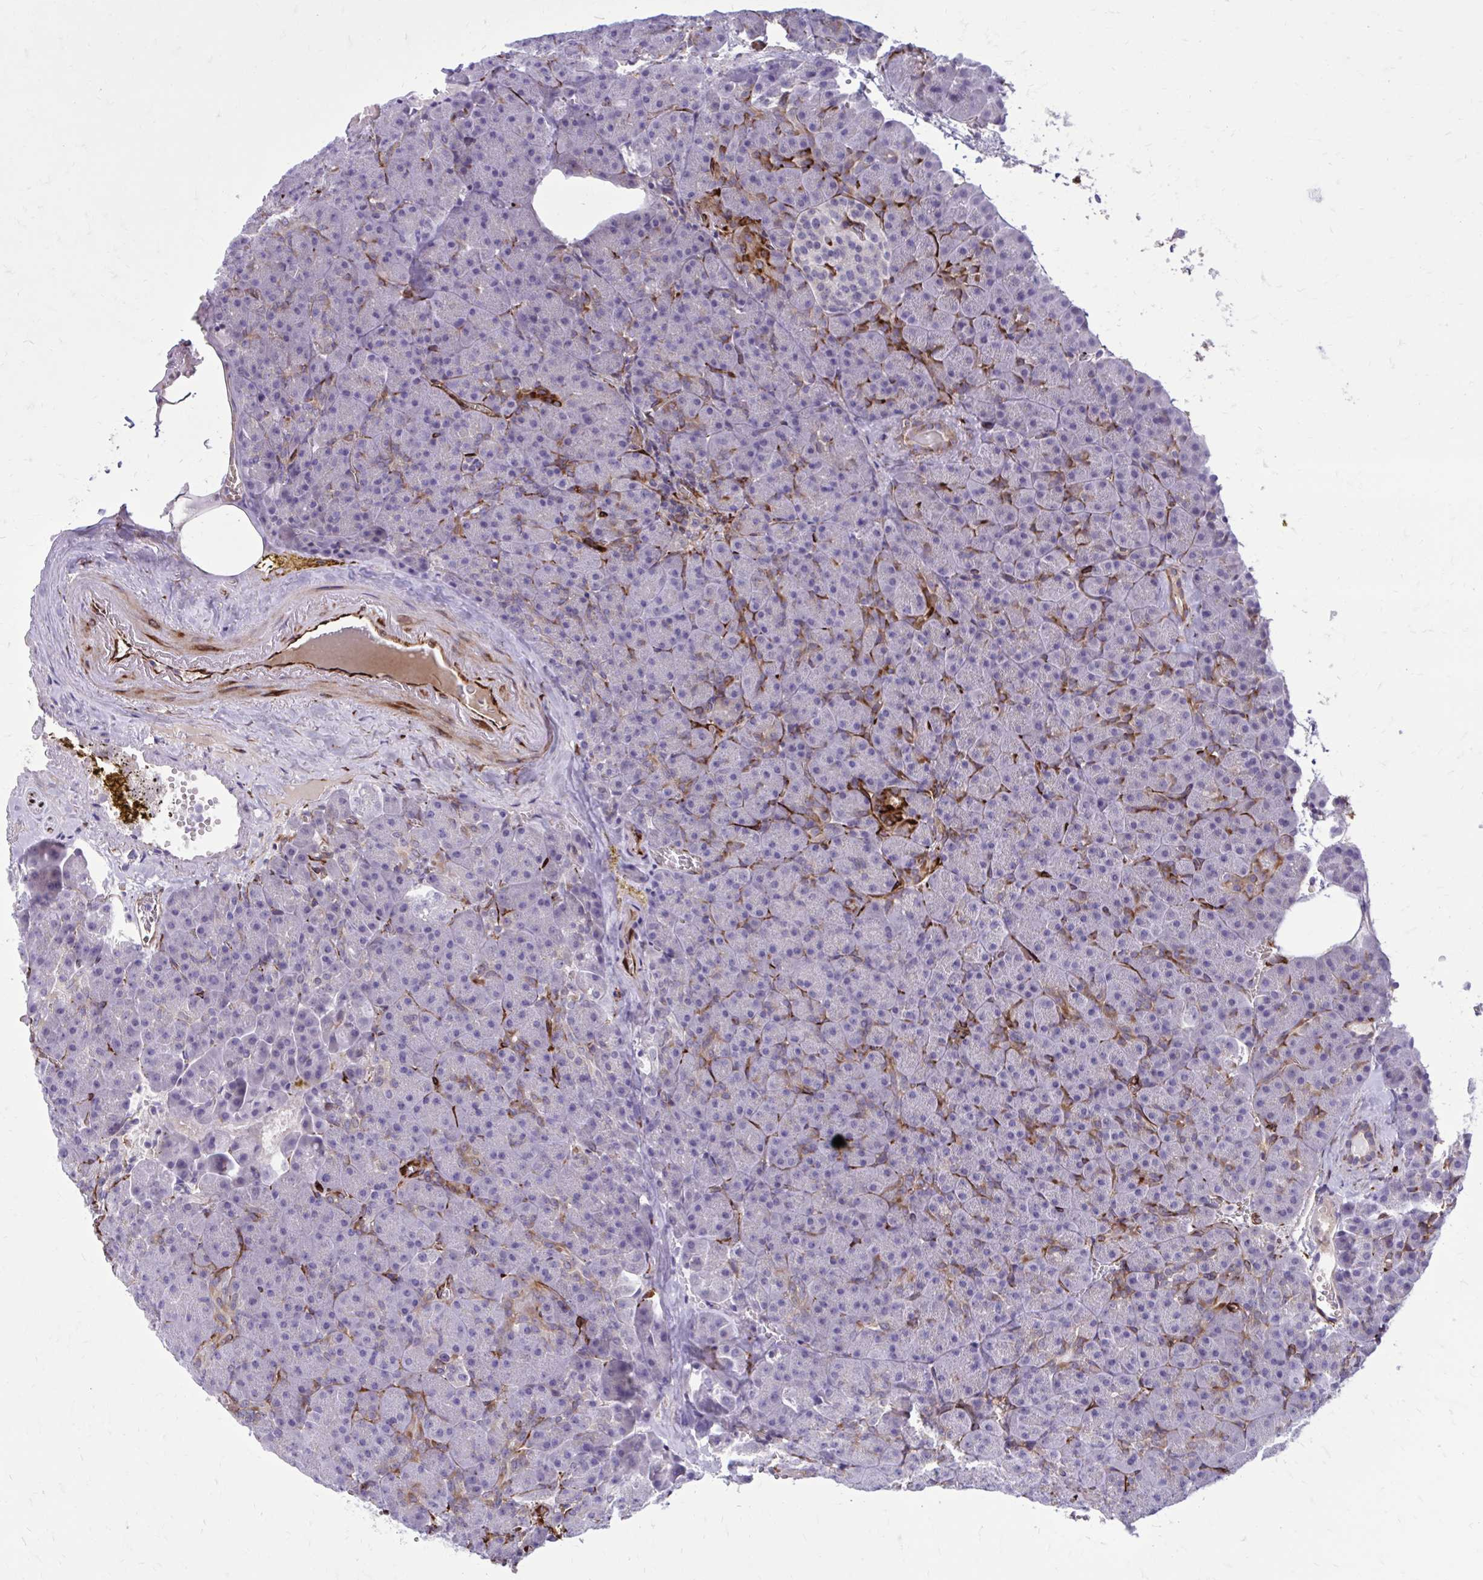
{"staining": {"intensity": "moderate", "quantity": "<25%", "location": "cytoplasmic/membranous"}, "tissue": "pancreas", "cell_type": "Exocrine glandular cells", "image_type": "normal", "snomed": [{"axis": "morphology", "description": "Normal tissue, NOS"}, {"axis": "topography", "description": "Pancreas"}], "caption": "A low amount of moderate cytoplasmic/membranous expression is present in about <25% of exocrine glandular cells in benign pancreas.", "gene": "BEND5", "patient": {"sex": "female", "age": 74}}